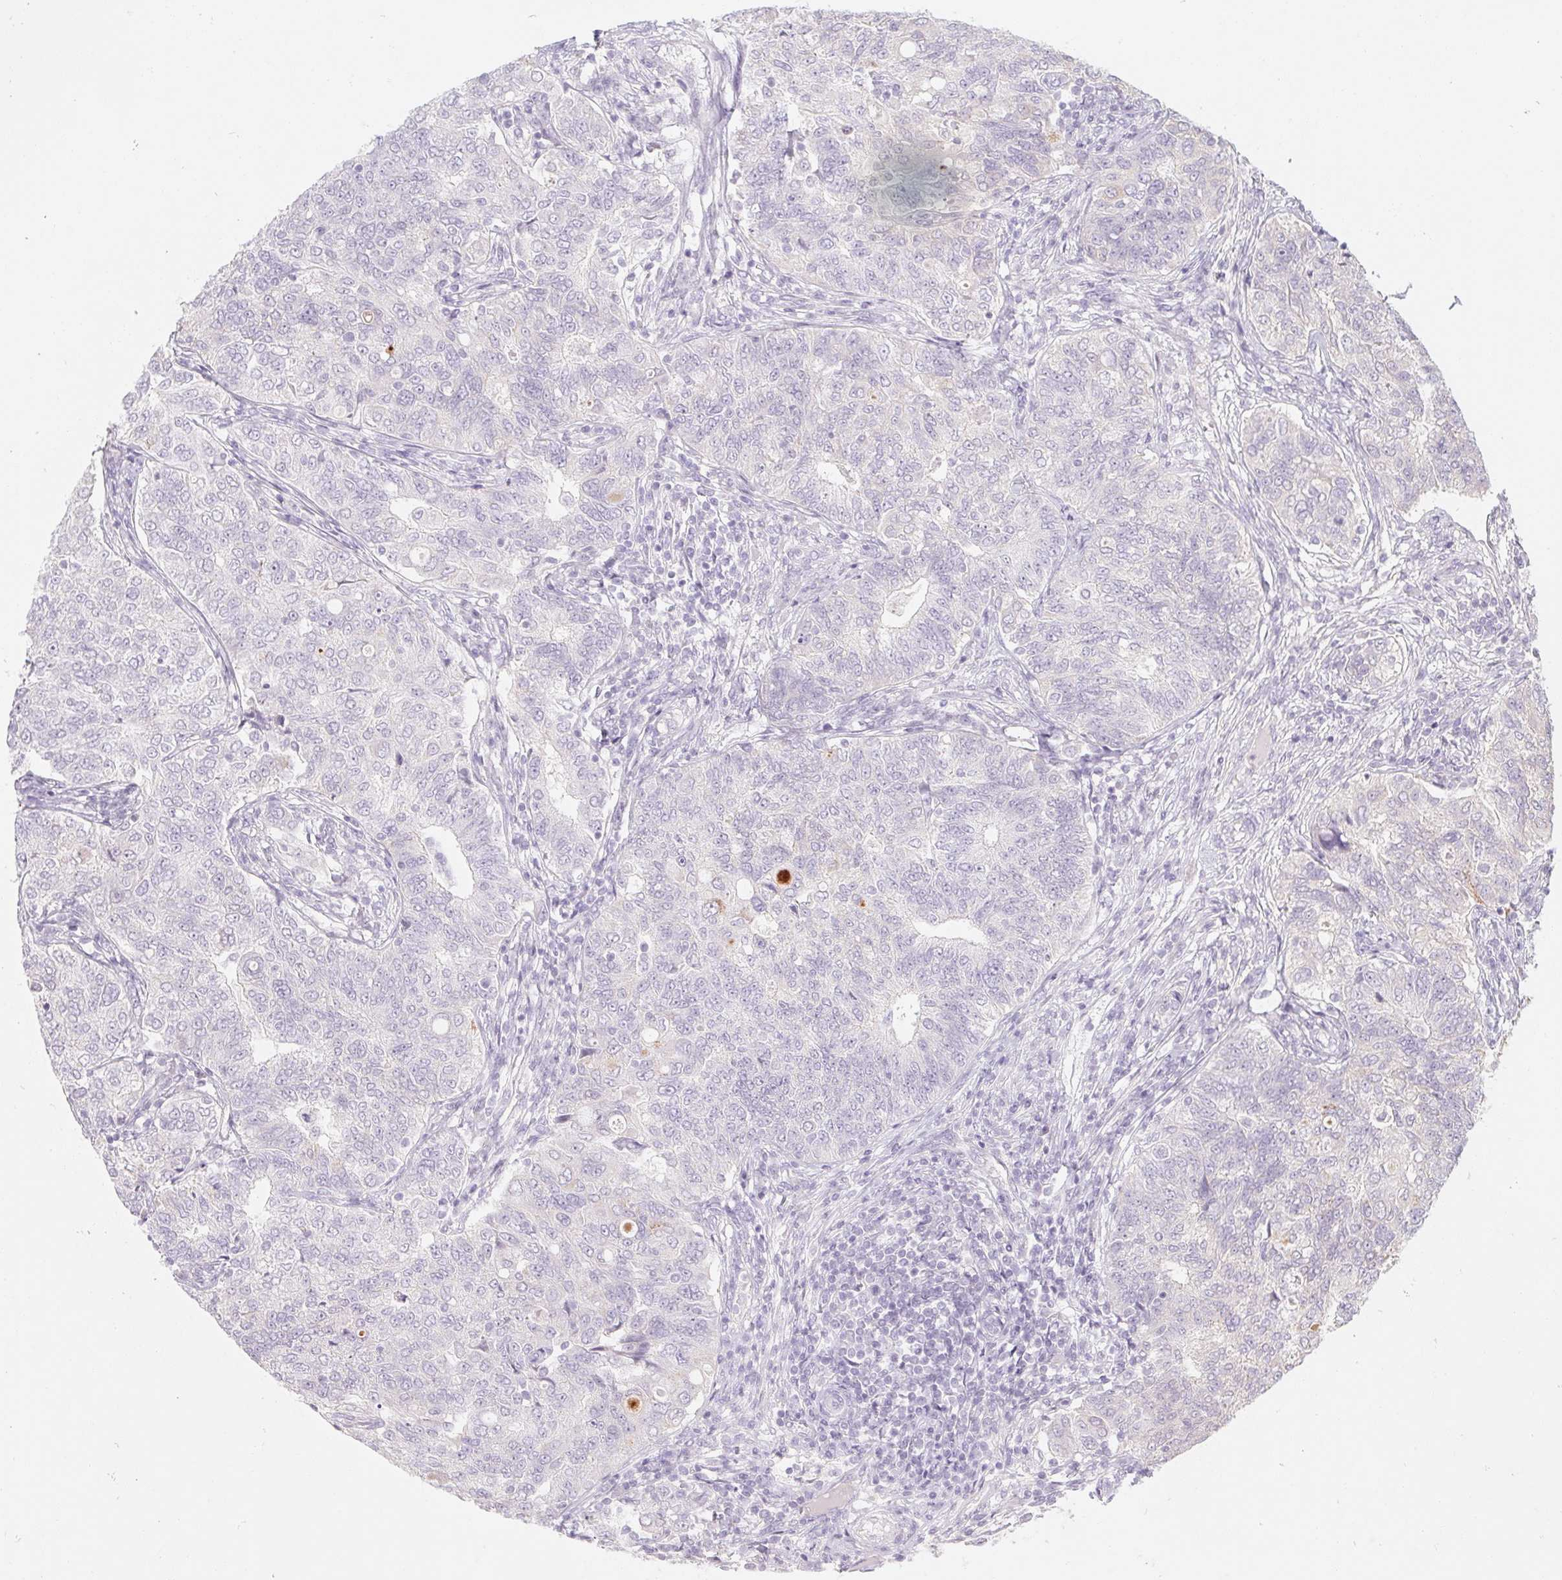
{"staining": {"intensity": "negative", "quantity": "none", "location": "none"}, "tissue": "endometrial cancer", "cell_type": "Tumor cells", "image_type": "cancer", "snomed": [{"axis": "morphology", "description": "Adenocarcinoma, NOS"}, {"axis": "topography", "description": "Endometrium"}], "caption": "High magnification brightfield microscopy of endometrial adenocarcinoma stained with DAB (brown) and counterstained with hematoxylin (blue): tumor cells show no significant positivity.", "gene": "POU1F1", "patient": {"sex": "female", "age": 43}}